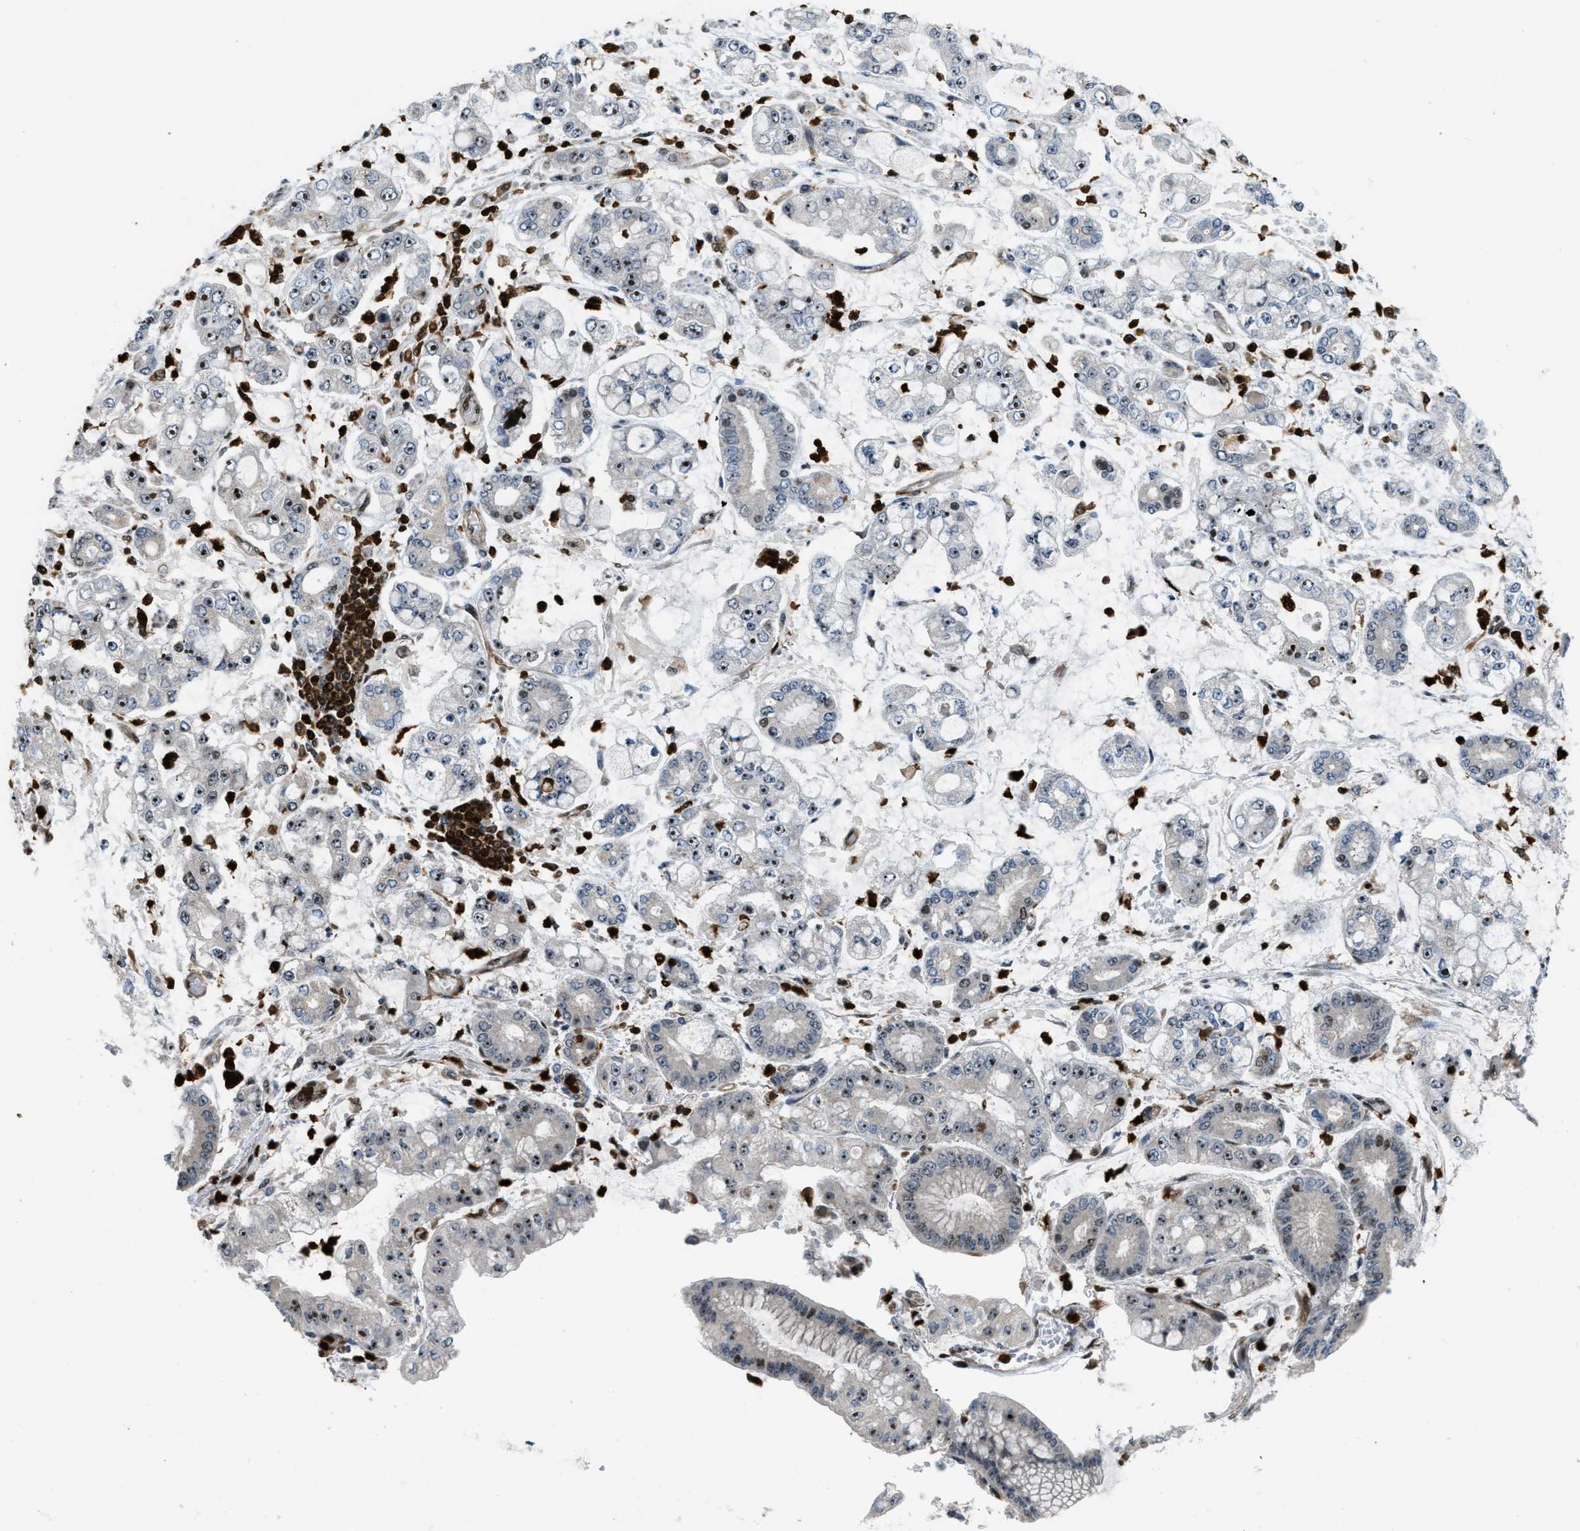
{"staining": {"intensity": "moderate", "quantity": "25%-75%", "location": "nuclear"}, "tissue": "stomach cancer", "cell_type": "Tumor cells", "image_type": "cancer", "snomed": [{"axis": "morphology", "description": "Adenocarcinoma, NOS"}, {"axis": "topography", "description": "Stomach"}], "caption": "Immunohistochemistry (IHC) histopathology image of neoplastic tissue: stomach adenocarcinoma stained using IHC exhibits medium levels of moderate protein expression localized specifically in the nuclear of tumor cells, appearing as a nuclear brown color.", "gene": "E2F1", "patient": {"sex": "male", "age": 76}}